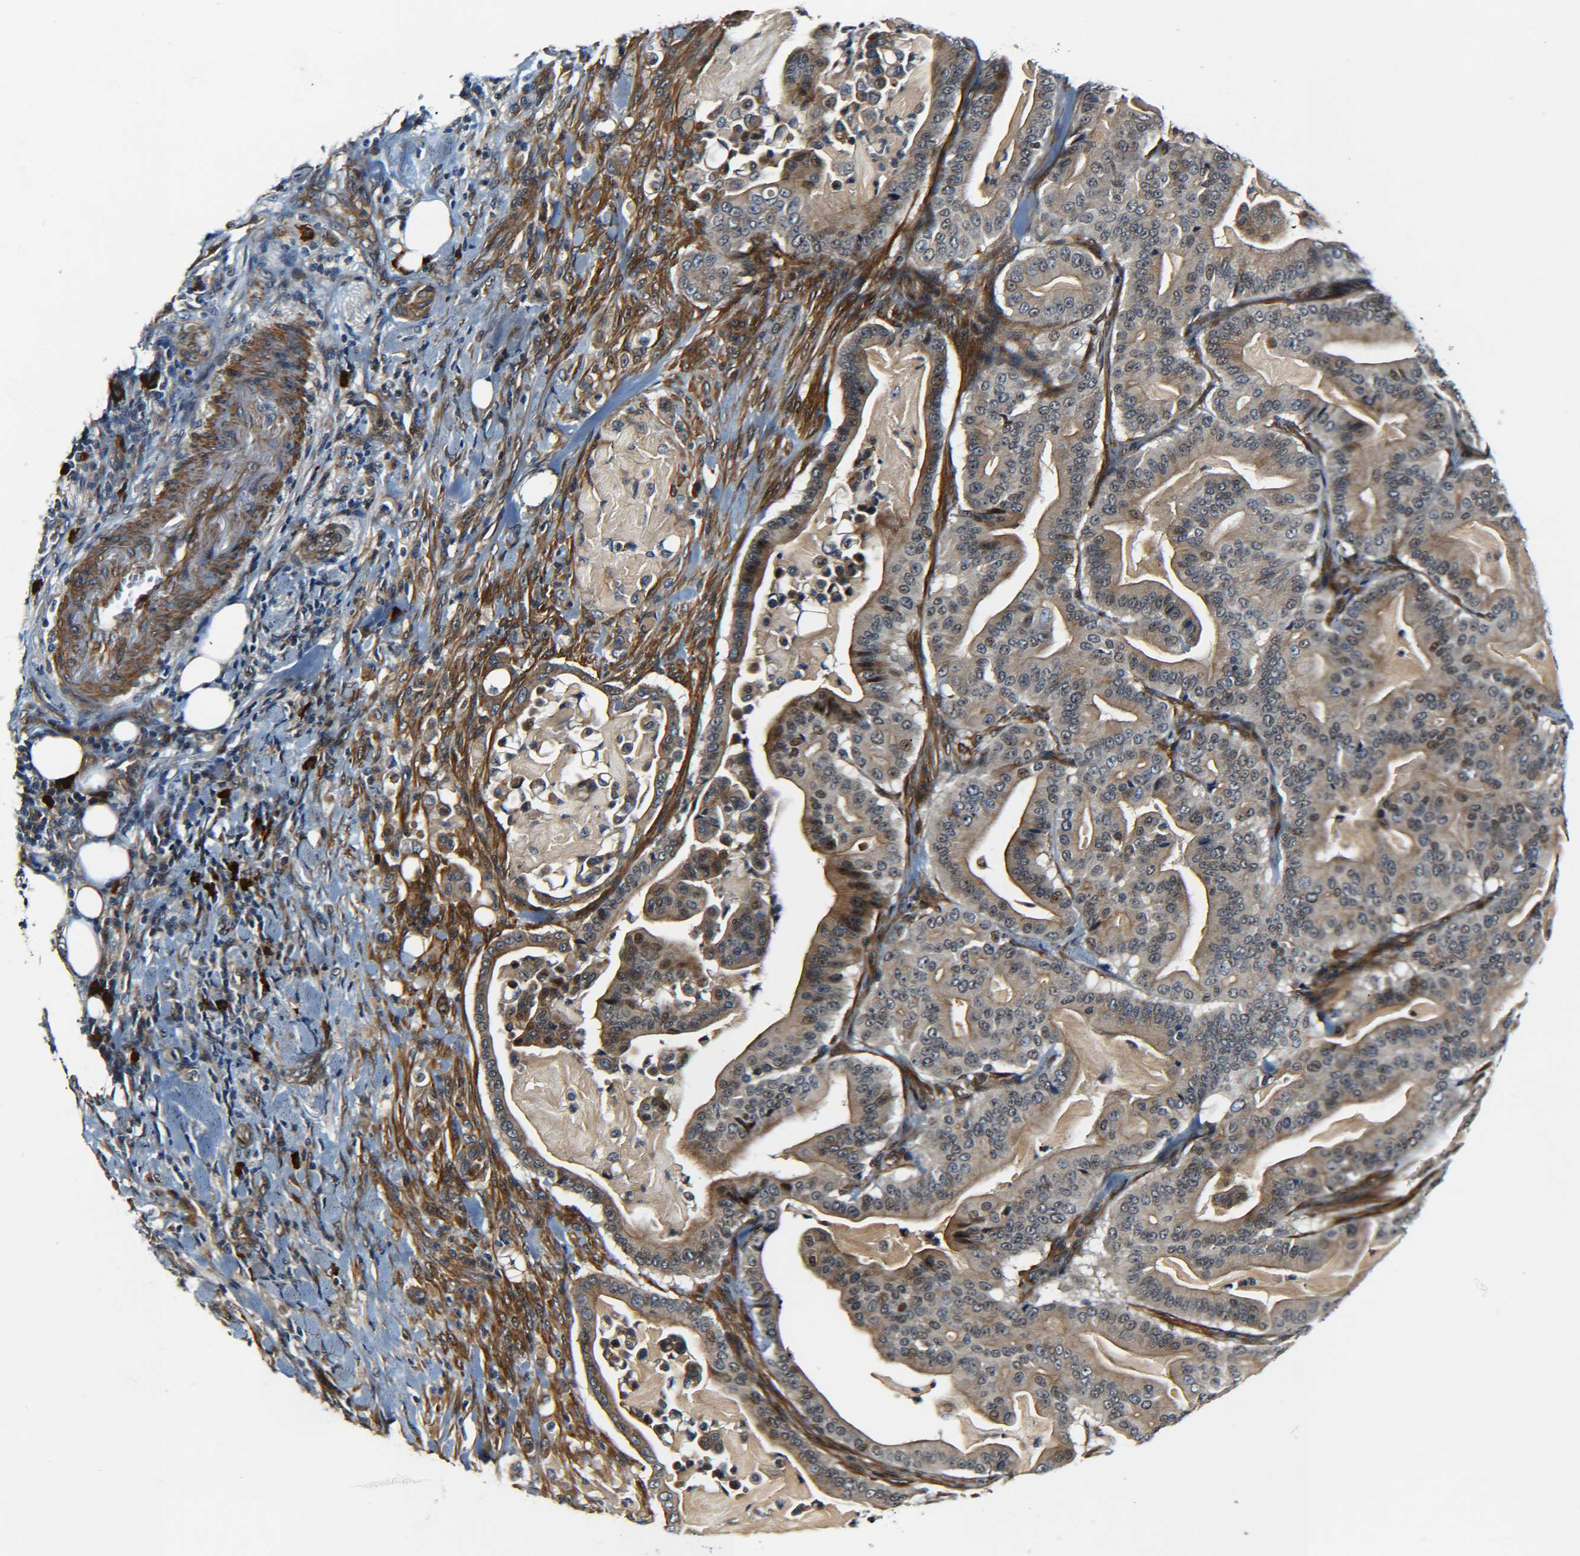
{"staining": {"intensity": "moderate", "quantity": ">75%", "location": "cytoplasmic/membranous,nuclear"}, "tissue": "pancreatic cancer", "cell_type": "Tumor cells", "image_type": "cancer", "snomed": [{"axis": "morphology", "description": "Adenocarcinoma, NOS"}, {"axis": "topography", "description": "Pancreas"}], "caption": "Human pancreatic cancer stained with a brown dye shows moderate cytoplasmic/membranous and nuclear positive staining in about >75% of tumor cells.", "gene": "MEIS1", "patient": {"sex": "male", "age": 63}}